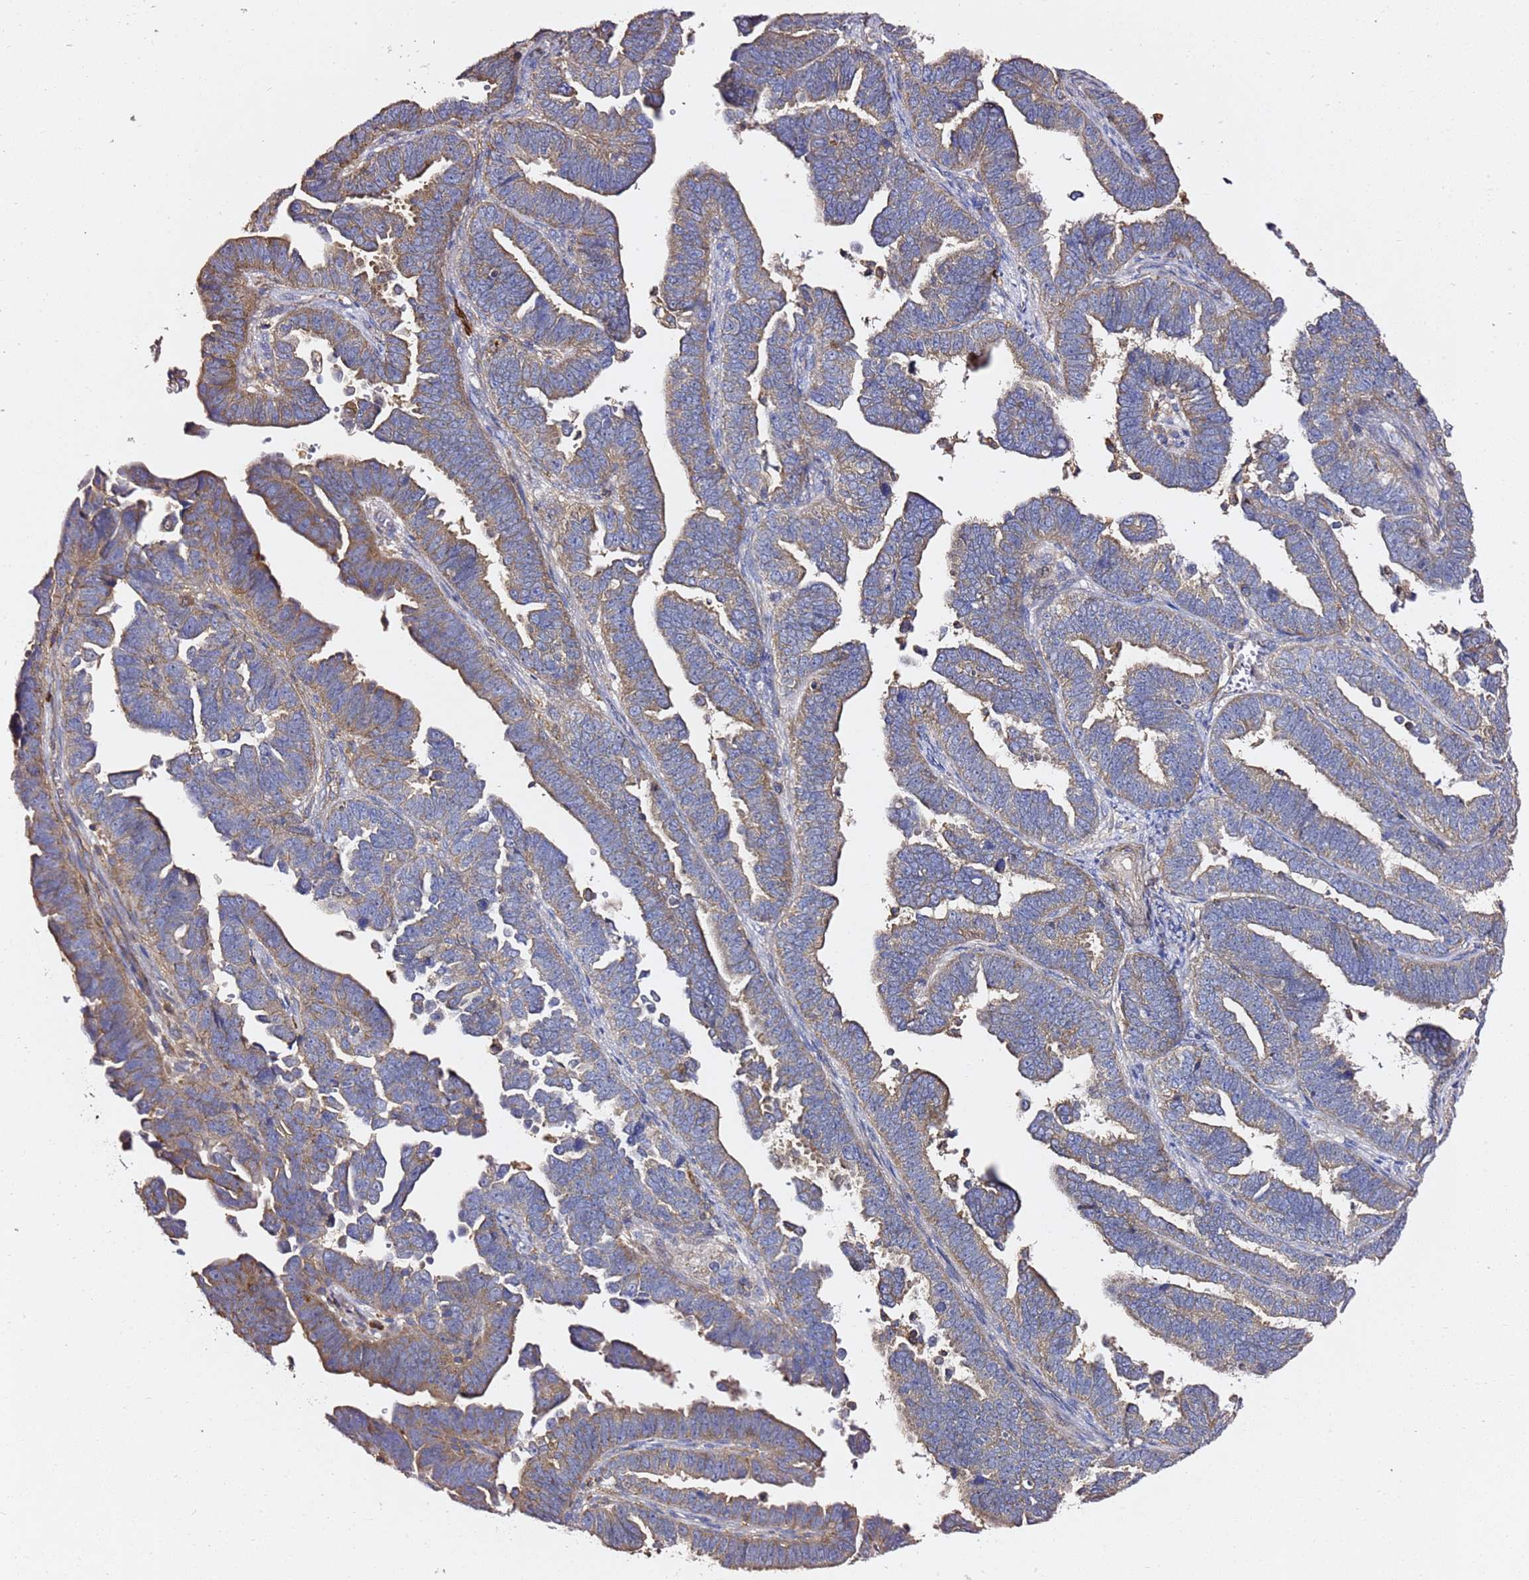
{"staining": {"intensity": "weak", "quantity": "25%-75%", "location": "cytoplasmic/membranous"}, "tissue": "endometrial cancer", "cell_type": "Tumor cells", "image_type": "cancer", "snomed": [{"axis": "morphology", "description": "Adenocarcinoma, NOS"}, {"axis": "topography", "description": "Endometrium"}], "caption": "Immunohistochemistry micrograph of endometrial cancer (adenocarcinoma) stained for a protein (brown), which reveals low levels of weak cytoplasmic/membranous expression in about 25%-75% of tumor cells.", "gene": "ZFP36L2", "patient": {"sex": "female", "age": 75}}